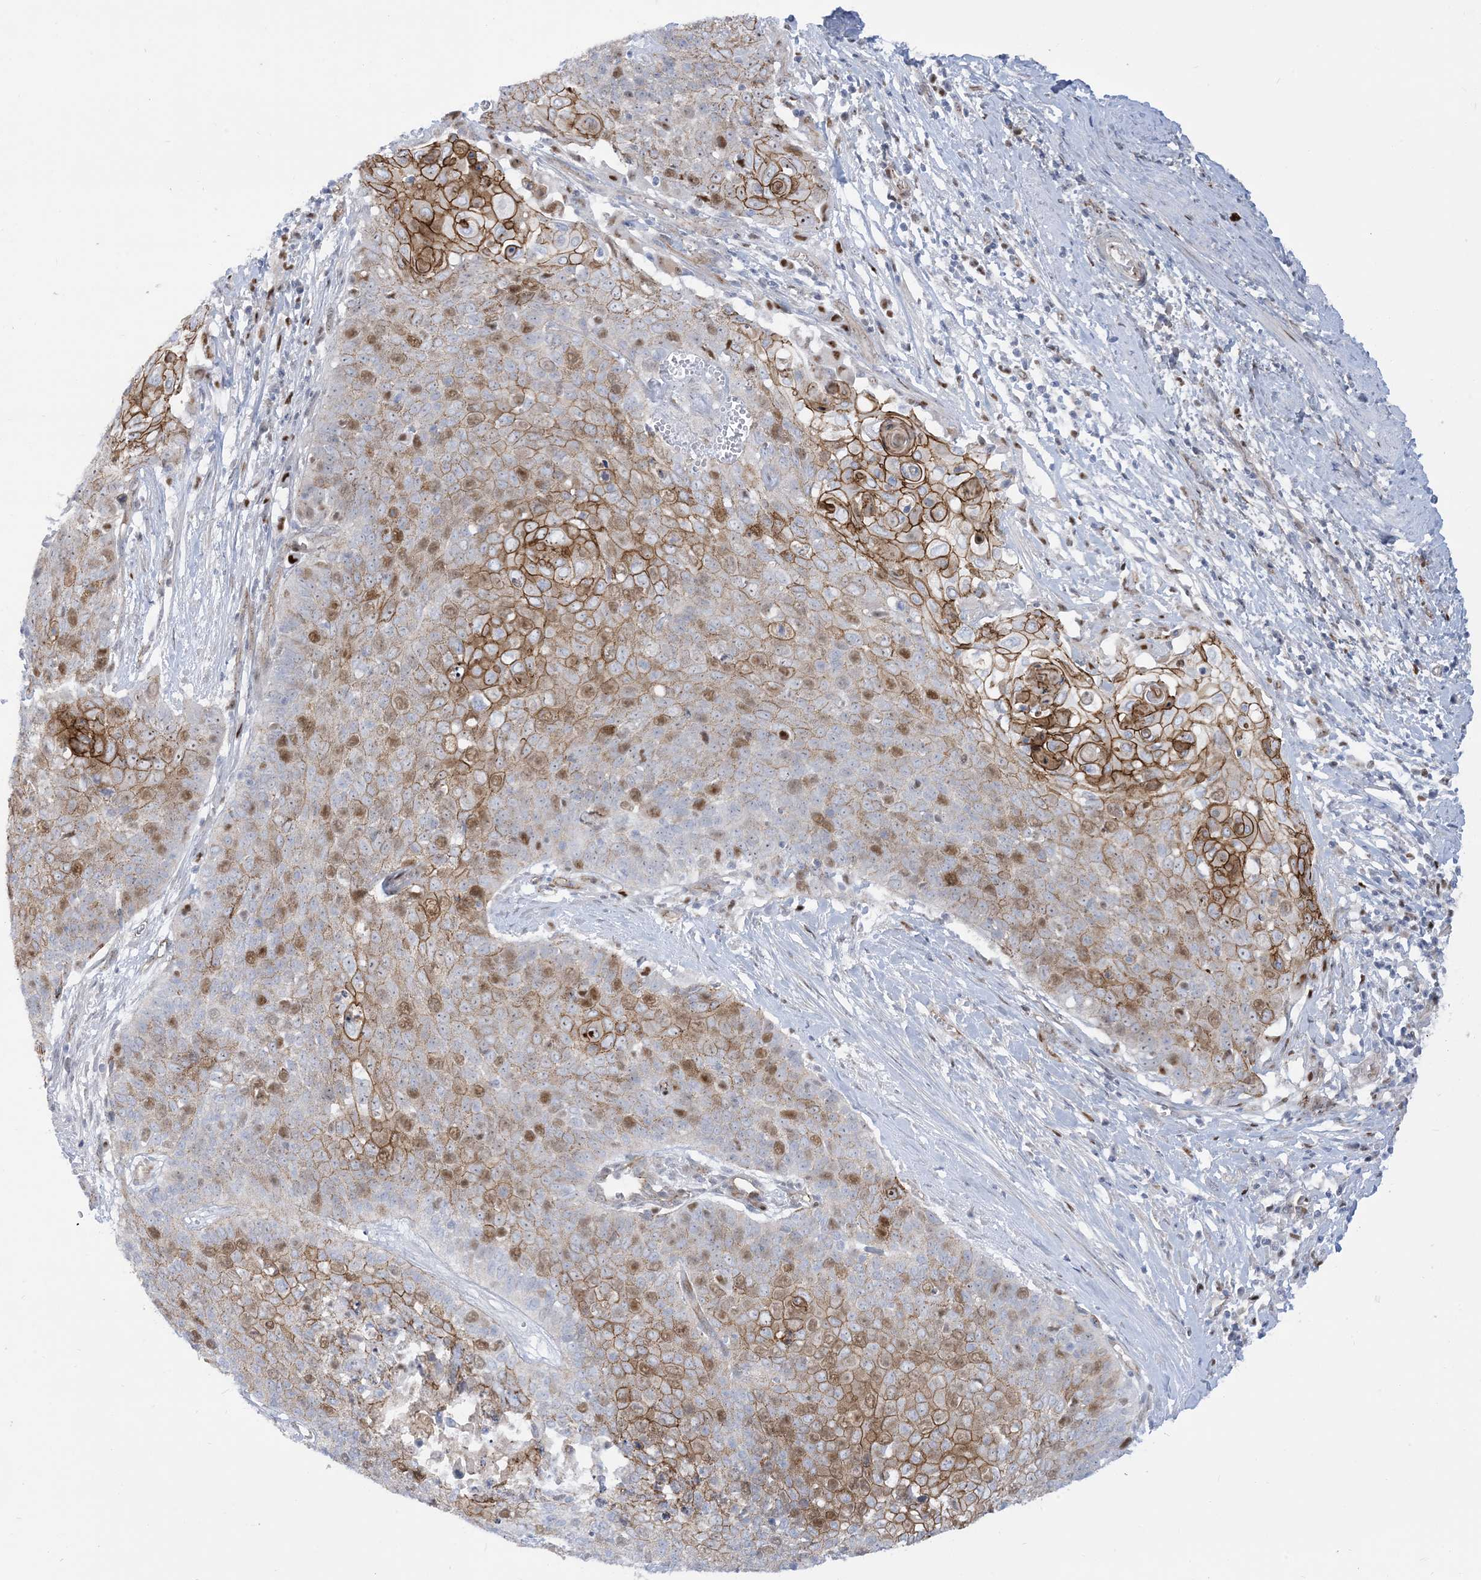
{"staining": {"intensity": "moderate", "quantity": ">75%", "location": "cytoplasmic/membranous,nuclear"}, "tissue": "cervical cancer", "cell_type": "Tumor cells", "image_type": "cancer", "snomed": [{"axis": "morphology", "description": "Squamous cell carcinoma, NOS"}, {"axis": "topography", "description": "Cervix"}], "caption": "Moderate cytoplasmic/membranous and nuclear protein positivity is present in approximately >75% of tumor cells in squamous cell carcinoma (cervical).", "gene": "MARS2", "patient": {"sex": "female", "age": 39}}